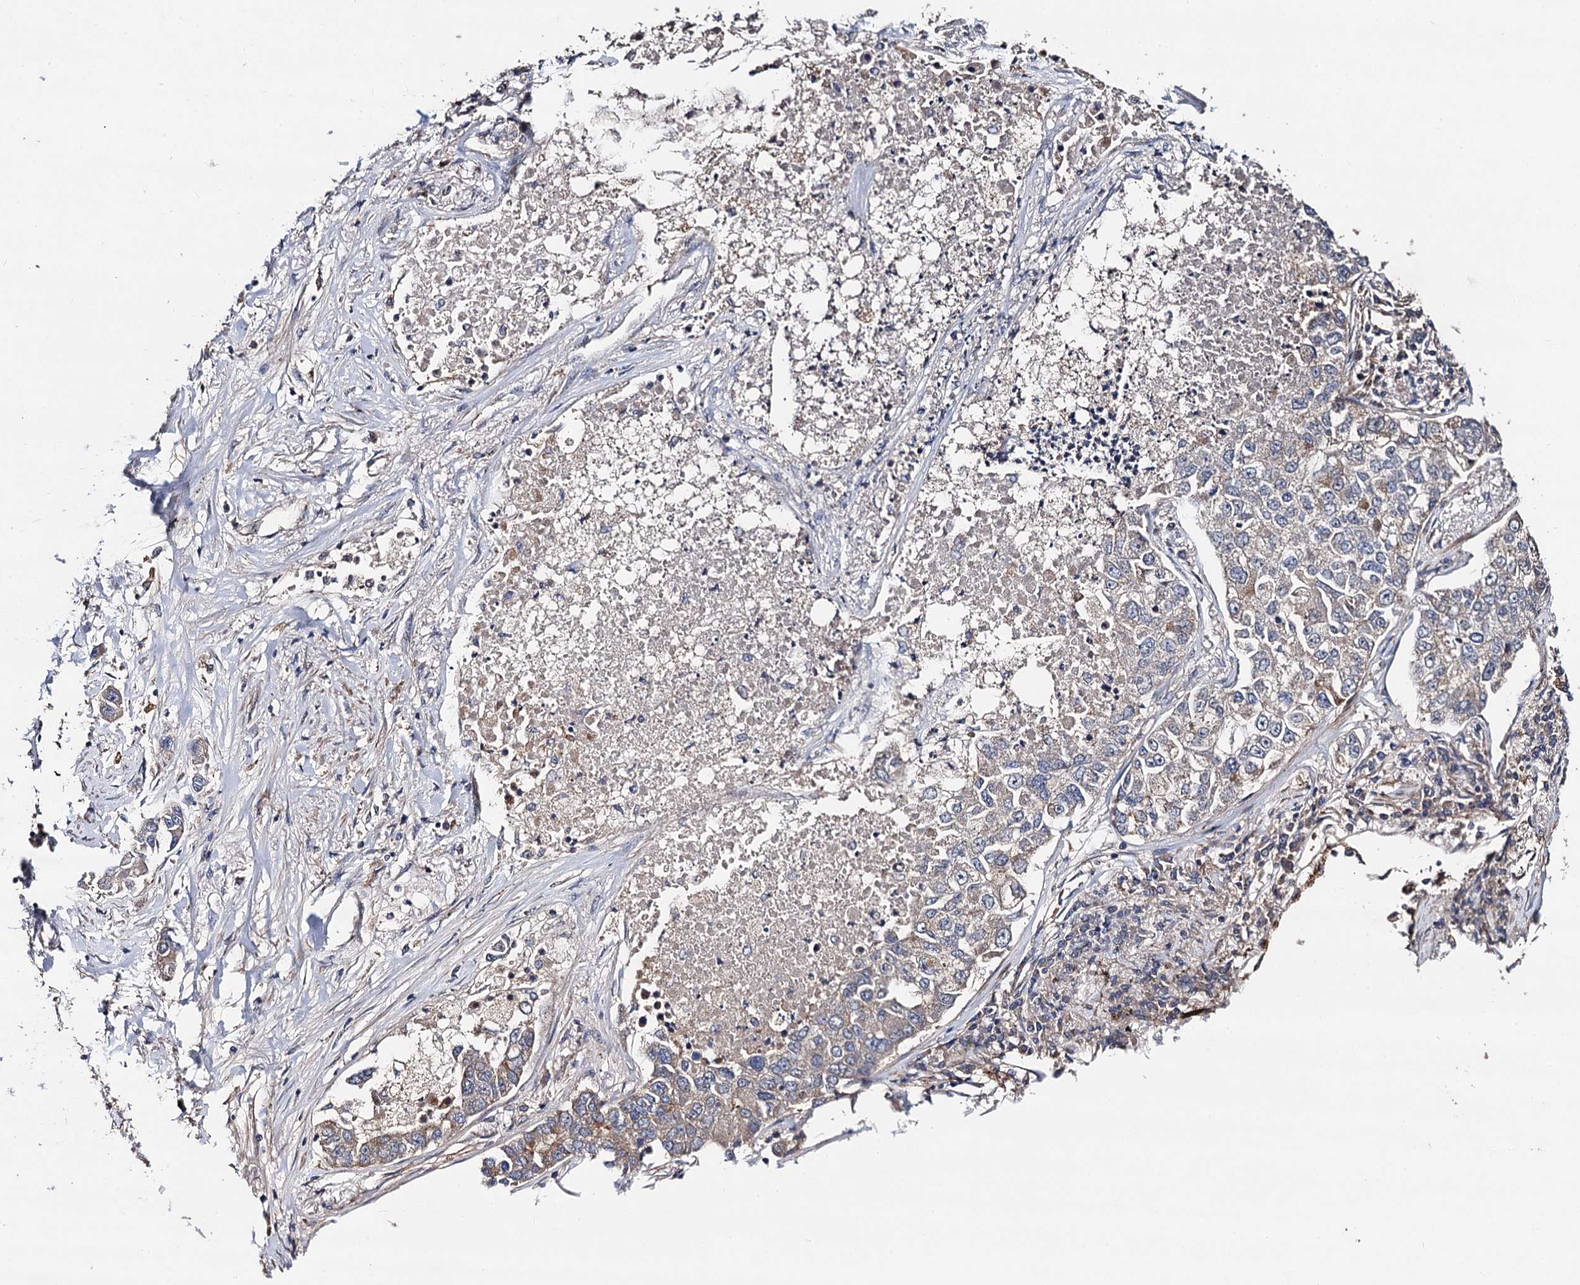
{"staining": {"intensity": "weak", "quantity": "<25%", "location": "cytoplasmic/membranous"}, "tissue": "lung cancer", "cell_type": "Tumor cells", "image_type": "cancer", "snomed": [{"axis": "morphology", "description": "Adenocarcinoma, NOS"}, {"axis": "topography", "description": "Lung"}], "caption": "An immunohistochemistry histopathology image of lung adenocarcinoma is shown. There is no staining in tumor cells of lung adenocarcinoma. (DAB (3,3'-diaminobenzidine) IHC visualized using brightfield microscopy, high magnification).", "gene": "PPTC7", "patient": {"sex": "male", "age": 49}}